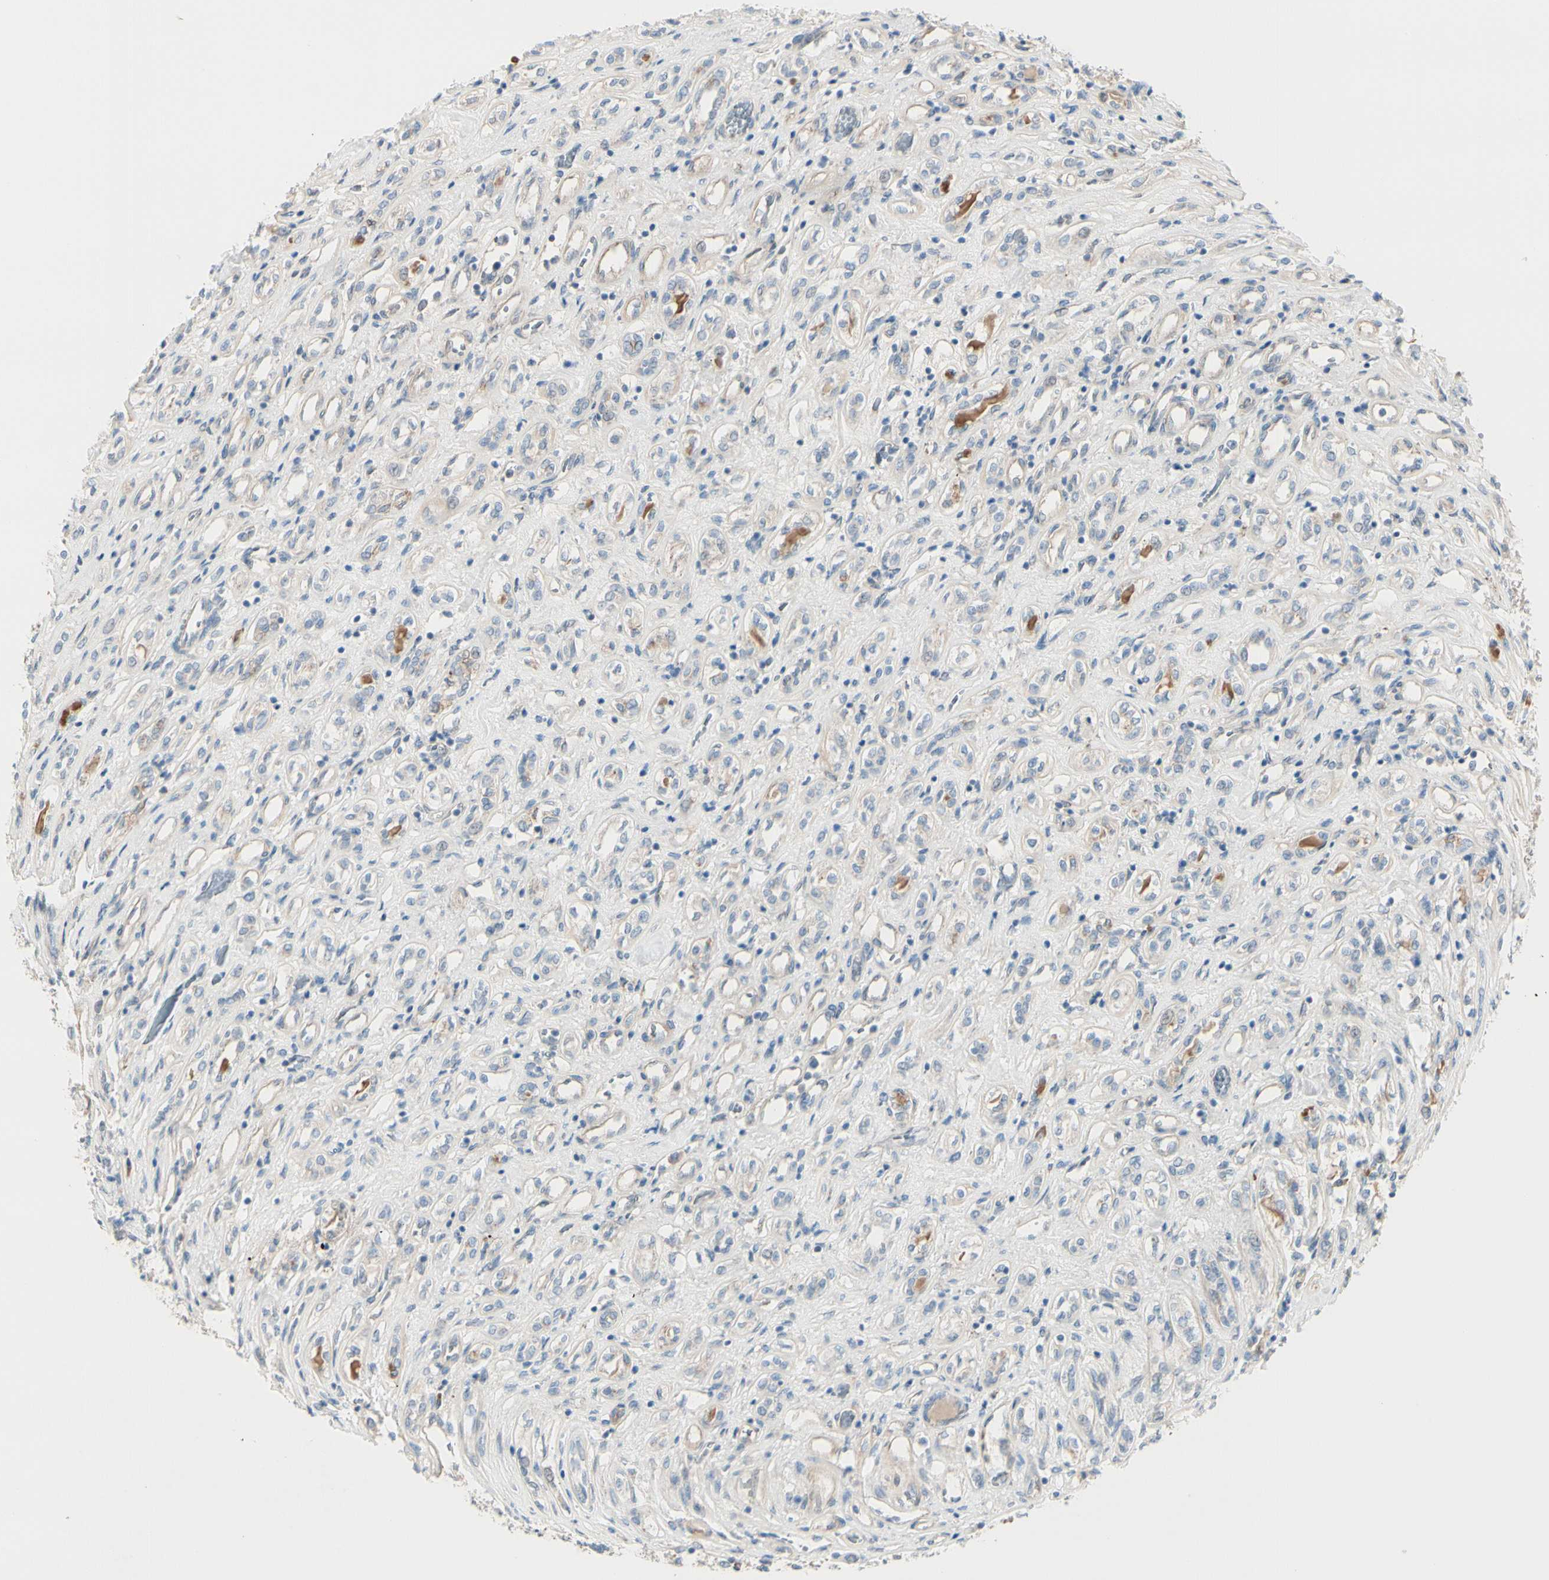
{"staining": {"intensity": "weak", "quantity": ">75%", "location": "cytoplasmic/membranous"}, "tissue": "renal cancer", "cell_type": "Tumor cells", "image_type": "cancer", "snomed": [{"axis": "morphology", "description": "Adenocarcinoma, NOS"}, {"axis": "topography", "description": "Kidney"}], "caption": "Renal cancer tissue exhibits weak cytoplasmic/membranous expression in about >75% of tumor cells, visualized by immunohistochemistry.", "gene": "EPHA3", "patient": {"sex": "female", "age": 70}}